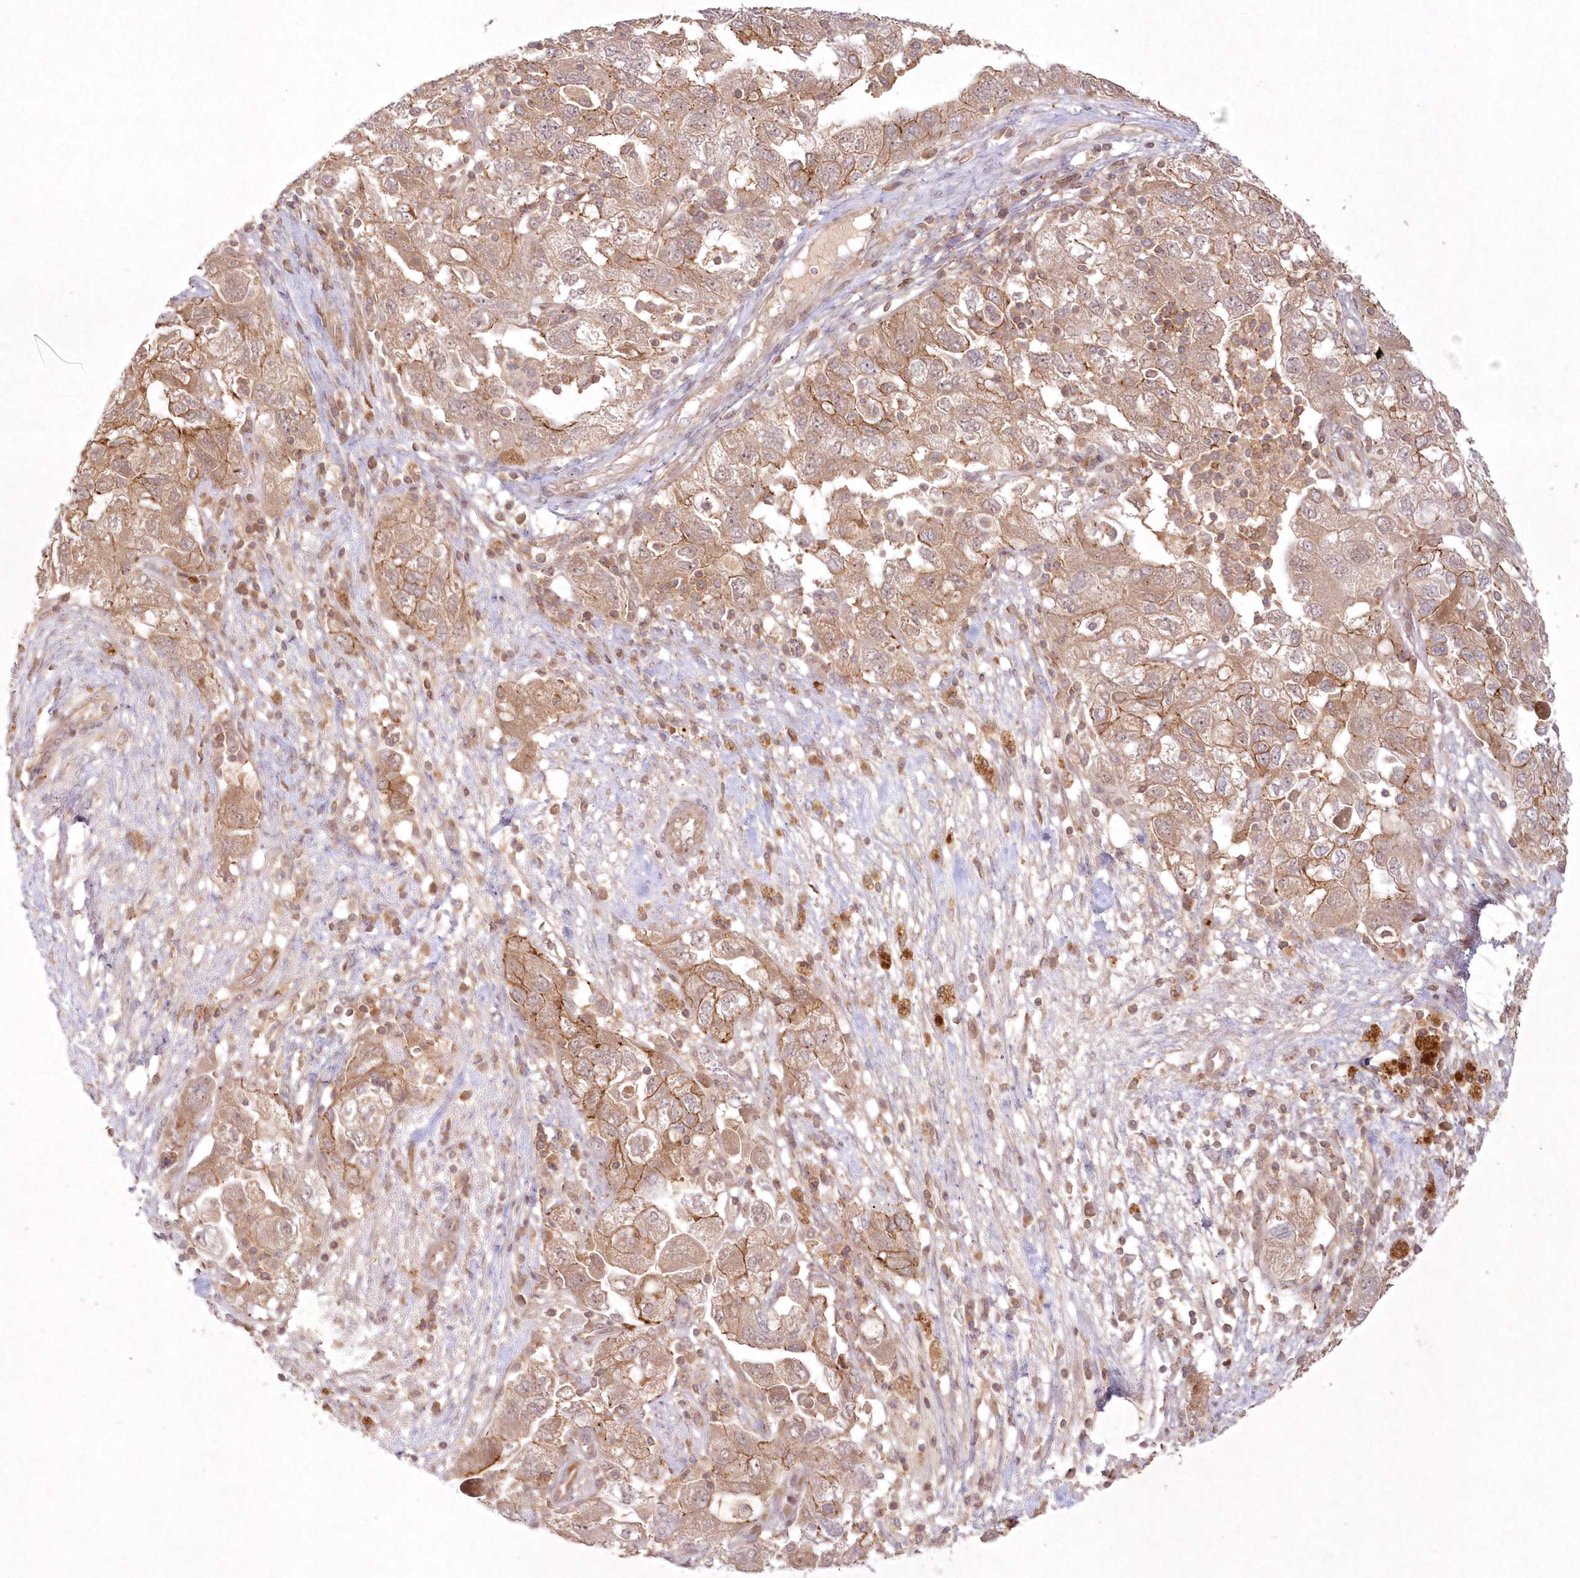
{"staining": {"intensity": "moderate", "quantity": ">75%", "location": "cytoplasmic/membranous"}, "tissue": "ovarian cancer", "cell_type": "Tumor cells", "image_type": "cancer", "snomed": [{"axis": "morphology", "description": "Carcinoma, NOS"}, {"axis": "morphology", "description": "Cystadenocarcinoma, serous, NOS"}, {"axis": "topography", "description": "Ovary"}], "caption": "There is medium levels of moderate cytoplasmic/membranous positivity in tumor cells of ovarian cancer, as demonstrated by immunohistochemical staining (brown color).", "gene": "TOGARAM2", "patient": {"sex": "female", "age": 69}}